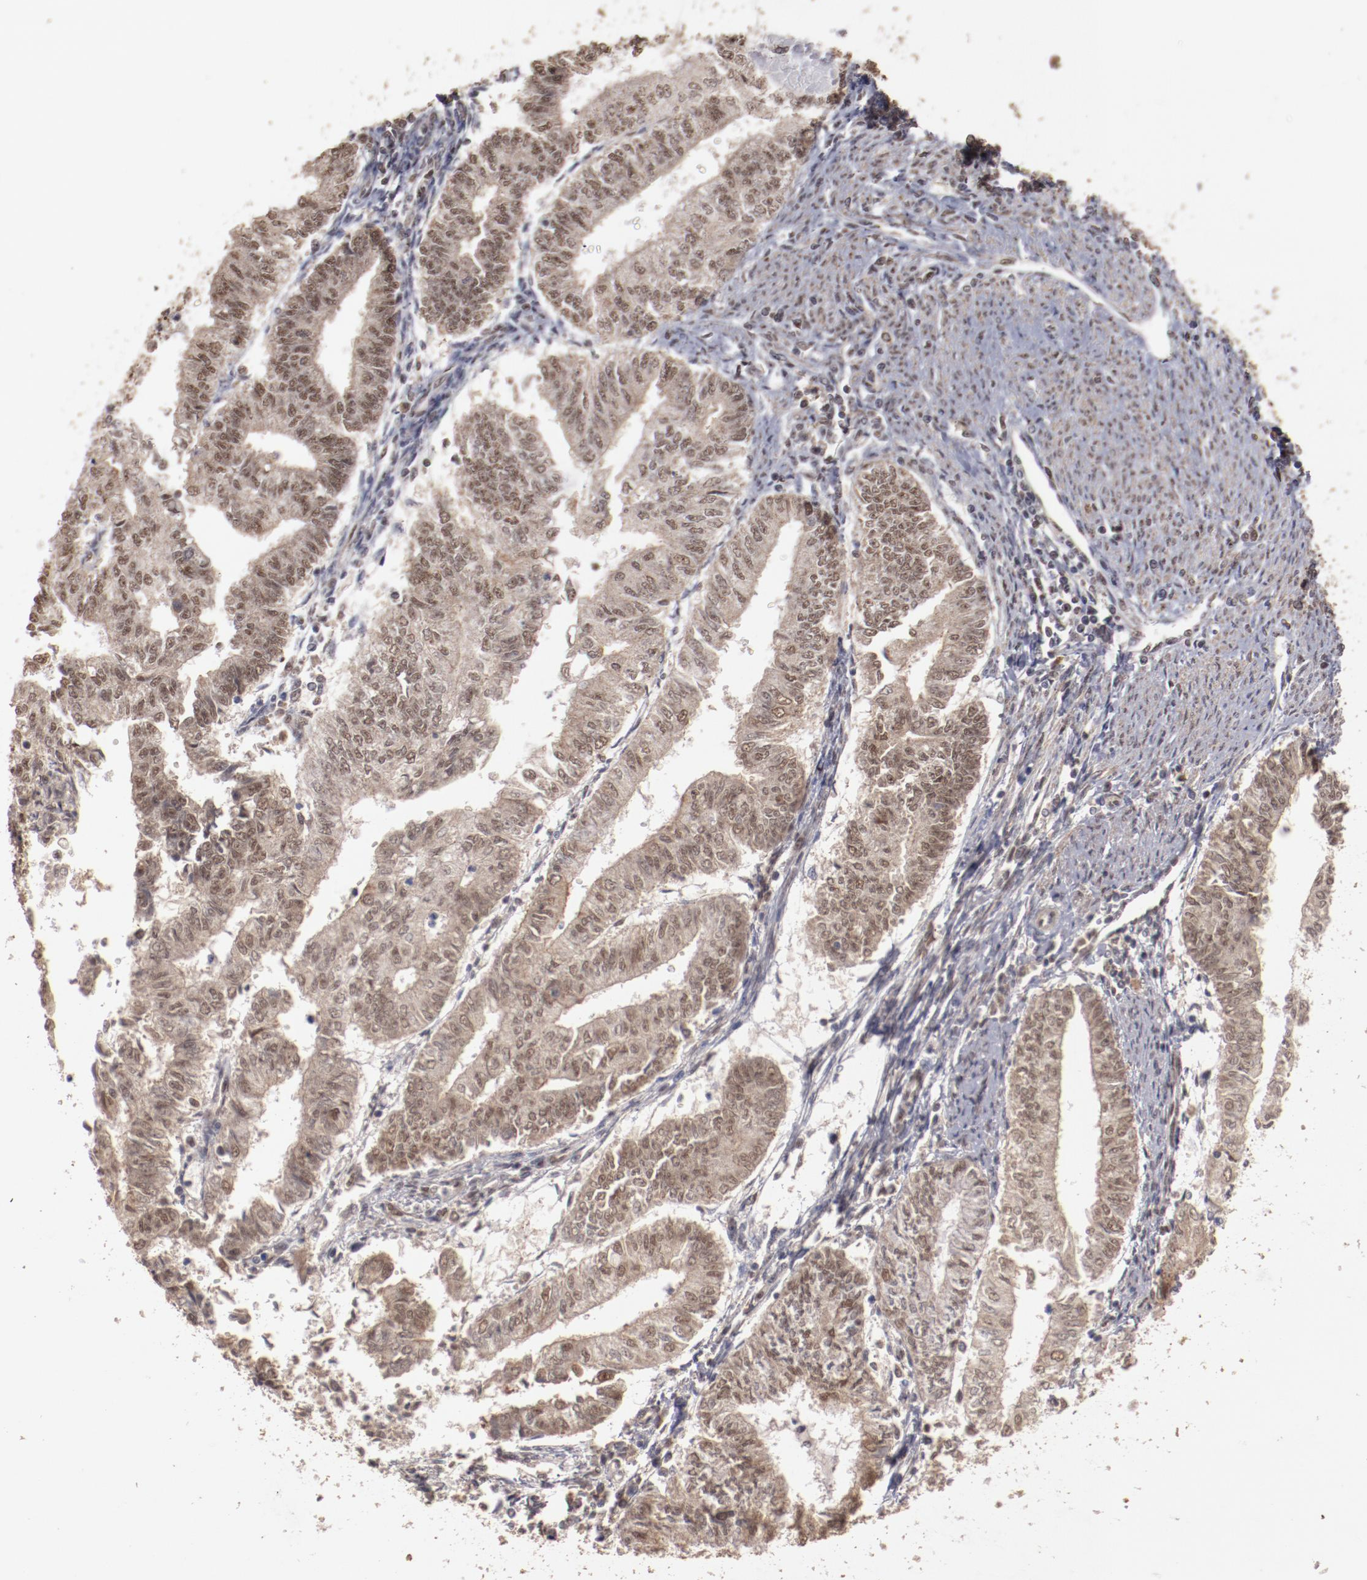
{"staining": {"intensity": "moderate", "quantity": ">75%", "location": "cytoplasmic/membranous,nuclear"}, "tissue": "endometrial cancer", "cell_type": "Tumor cells", "image_type": "cancer", "snomed": [{"axis": "morphology", "description": "Adenocarcinoma, NOS"}, {"axis": "topography", "description": "Endometrium"}], "caption": "Immunohistochemistry (IHC) (DAB) staining of human endometrial cancer exhibits moderate cytoplasmic/membranous and nuclear protein positivity in about >75% of tumor cells.", "gene": "CLOCK", "patient": {"sex": "female", "age": 66}}